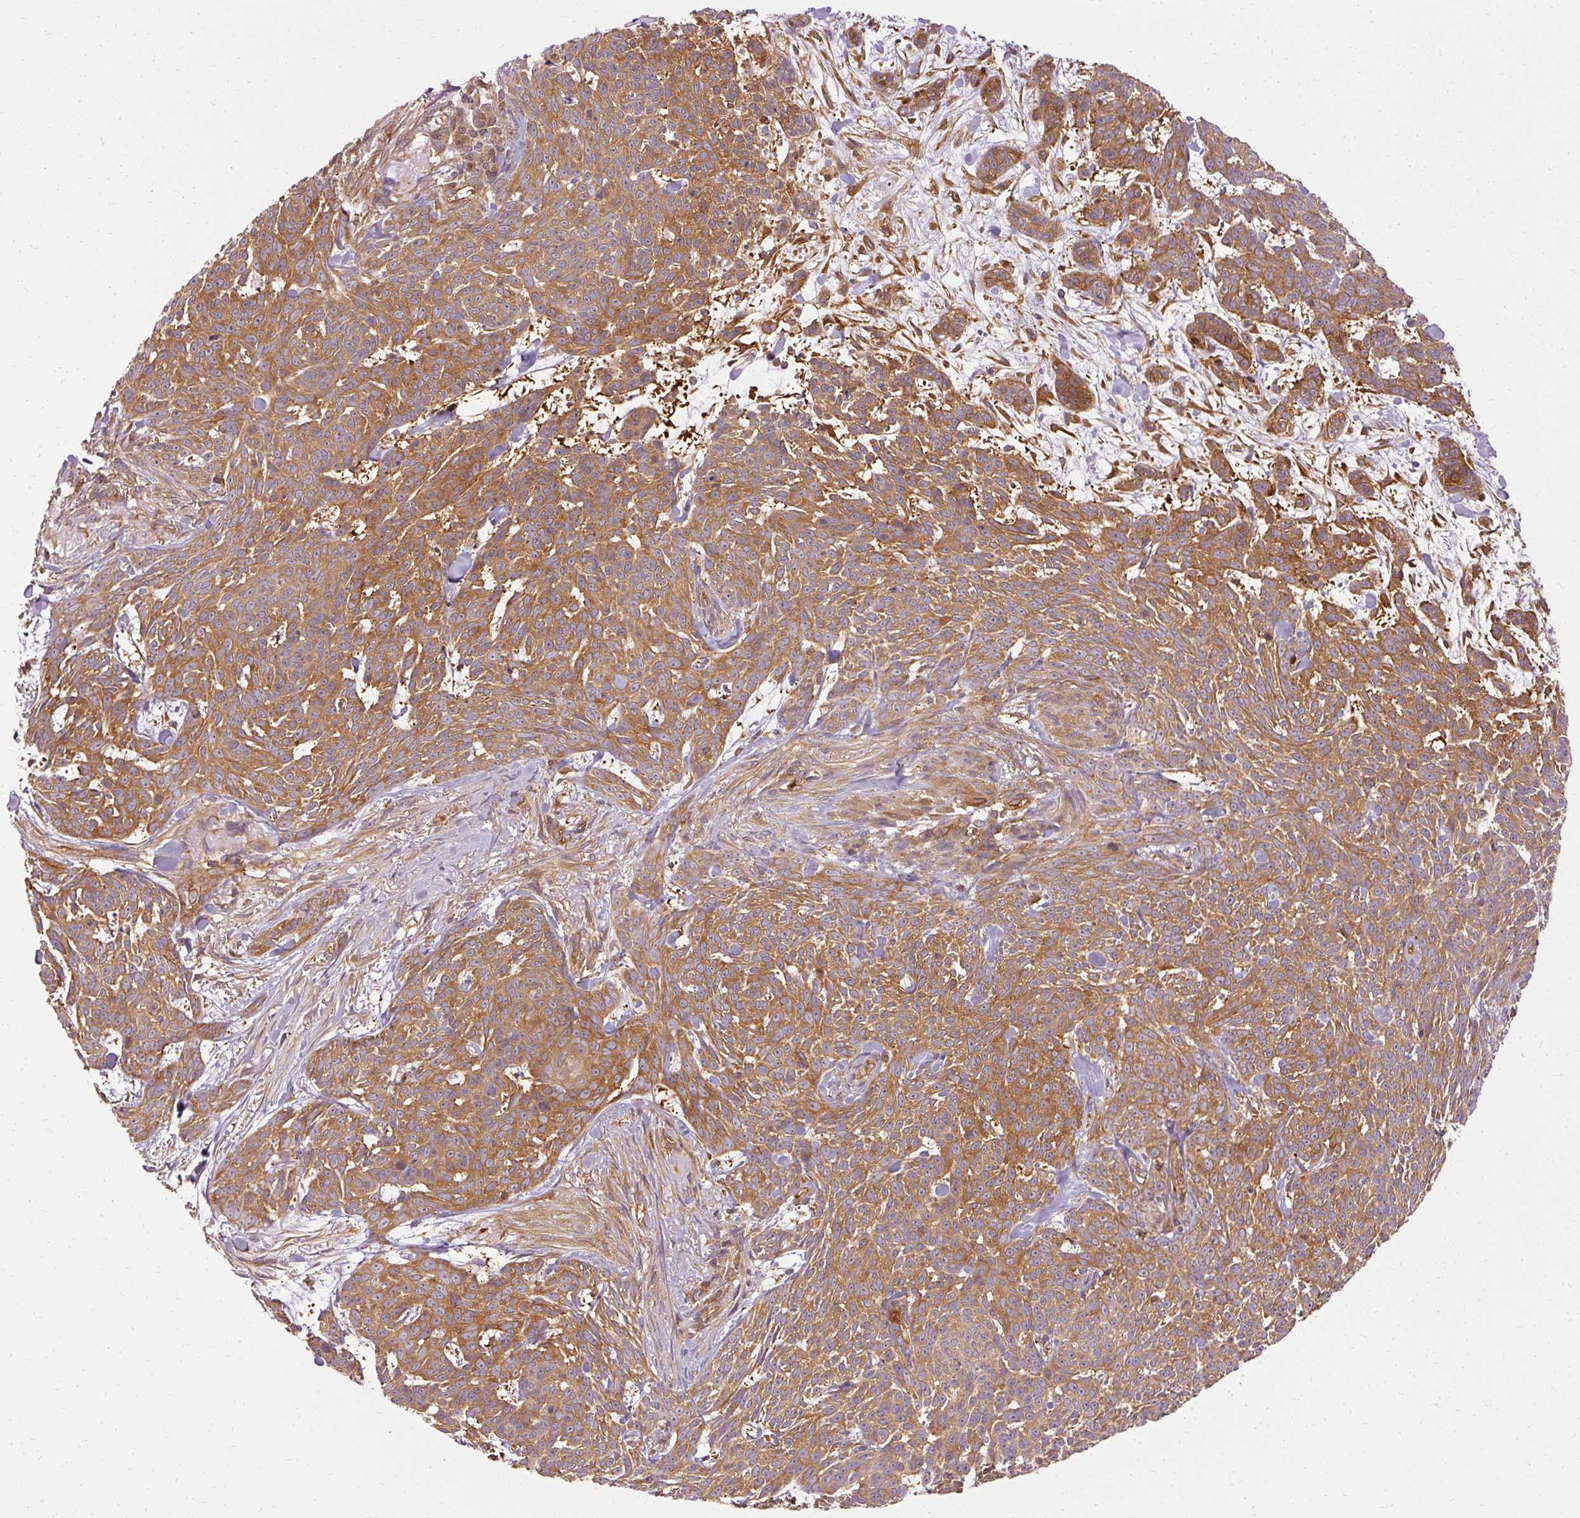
{"staining": {"intensity": "moderate", "quantity": ">75%", "location": "cytoplasmic/membranous"}, "tissue": "skin cancer", "cell_type": "Tumor cells", "image_type": "cancer", "snomed": [{"axis": "morphology", "description": "Basal cell carcinoma"}, {"axis": "topography", "description": "Skin"}], "caption": "Skin basal cell carcinoma was stained to show a protein in brown. There is medium levels of moderate cytoplasmic/membranous expression in approximately >75% of tumor cells.", "gene": "ARMH3", "patient": {"sex": "female", "age": 93}}